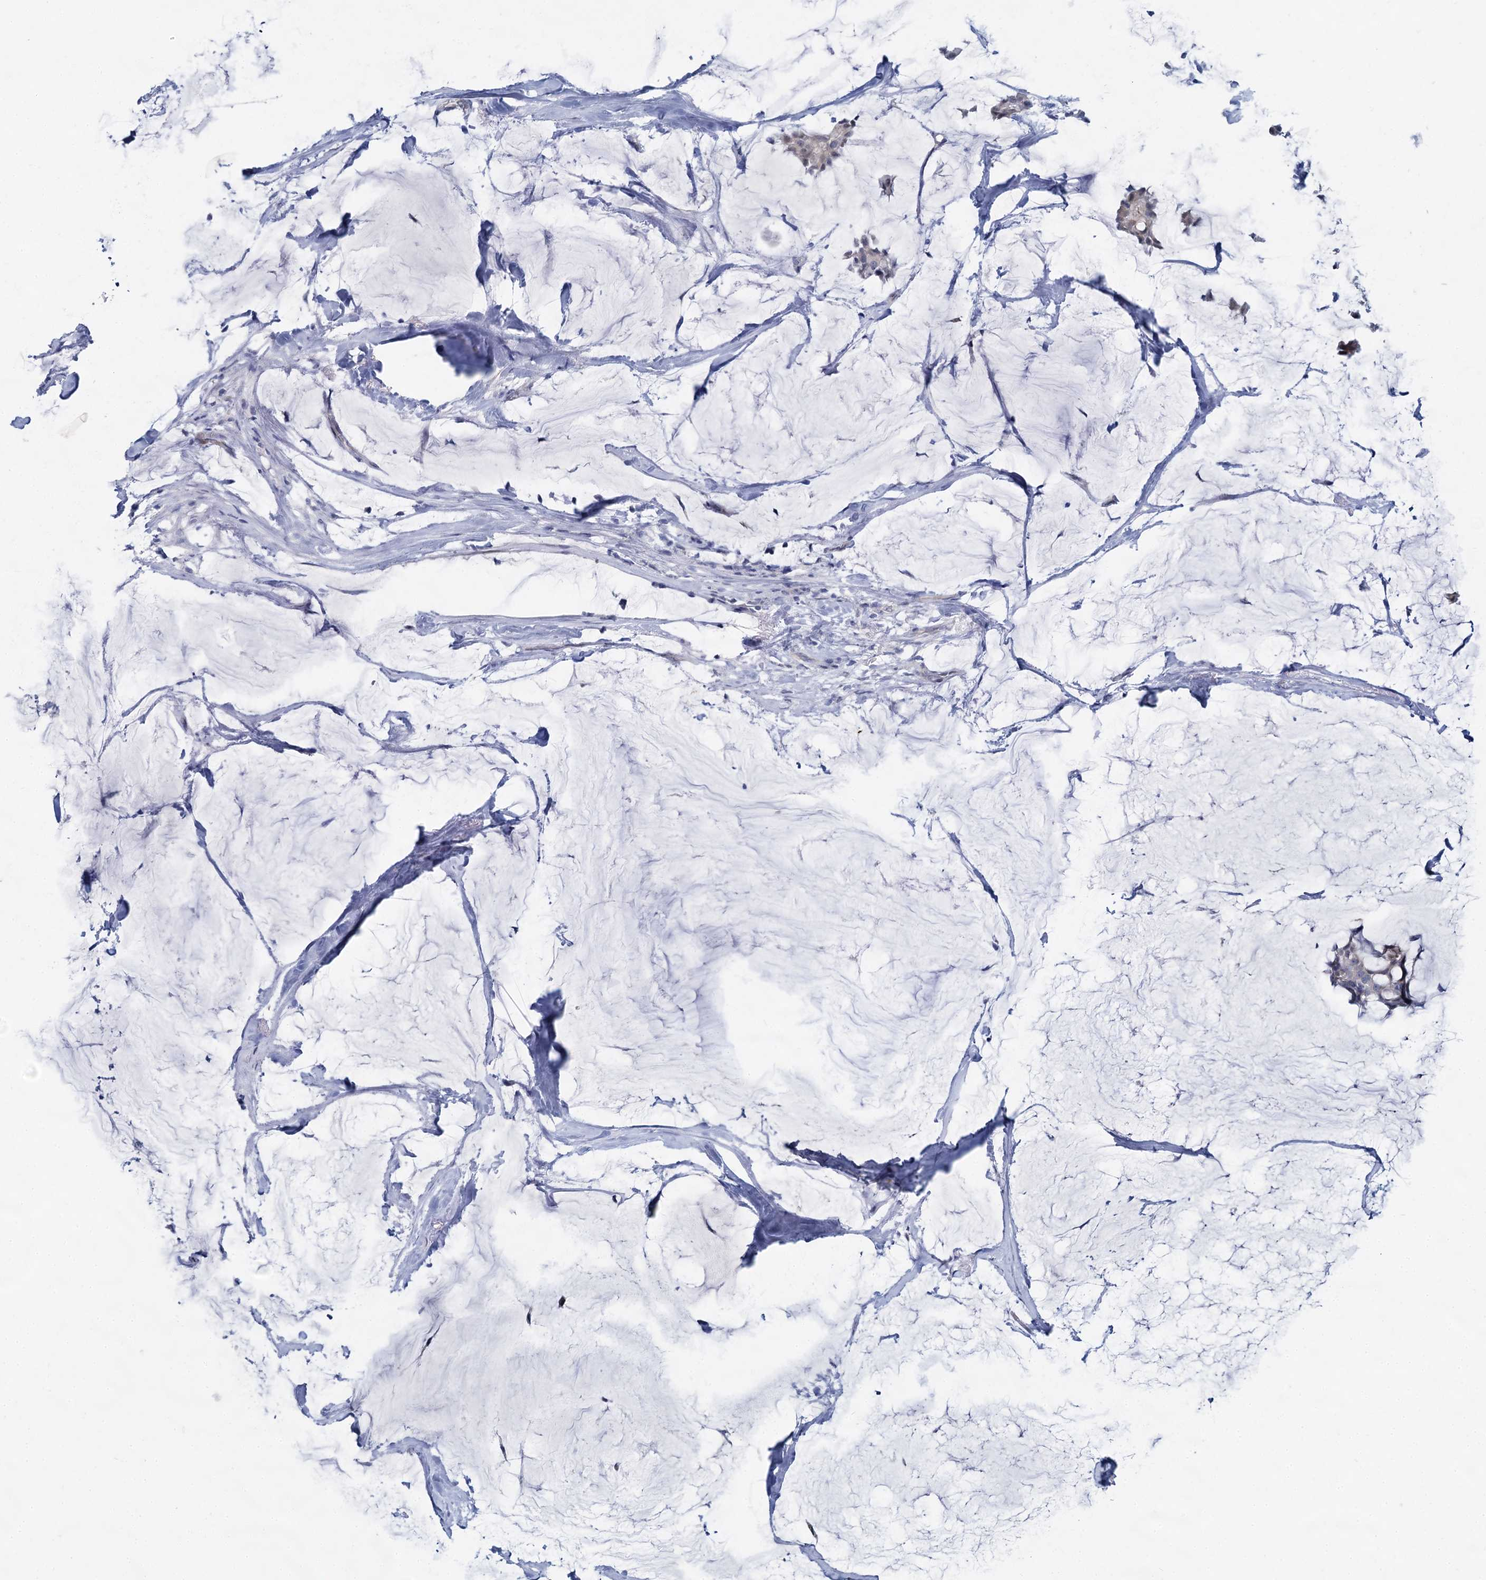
{"staining": {"intensity": "negative", "quantity": "none", "location": "none"}, "tissue": "breast cancer", "cell_type": "Tumor cells", "image_type": "cancer", "snomed": [{"axis": "morphology", "description": "Duct carcinoma"}, {"axis": "topography", "description": "Breast"}], "caption": "Immunohistochemistry of human breast cancer shows no staining in tumor cells.", "gene": "ACRBP", "patient": {"sex": "female", "age": 93}}